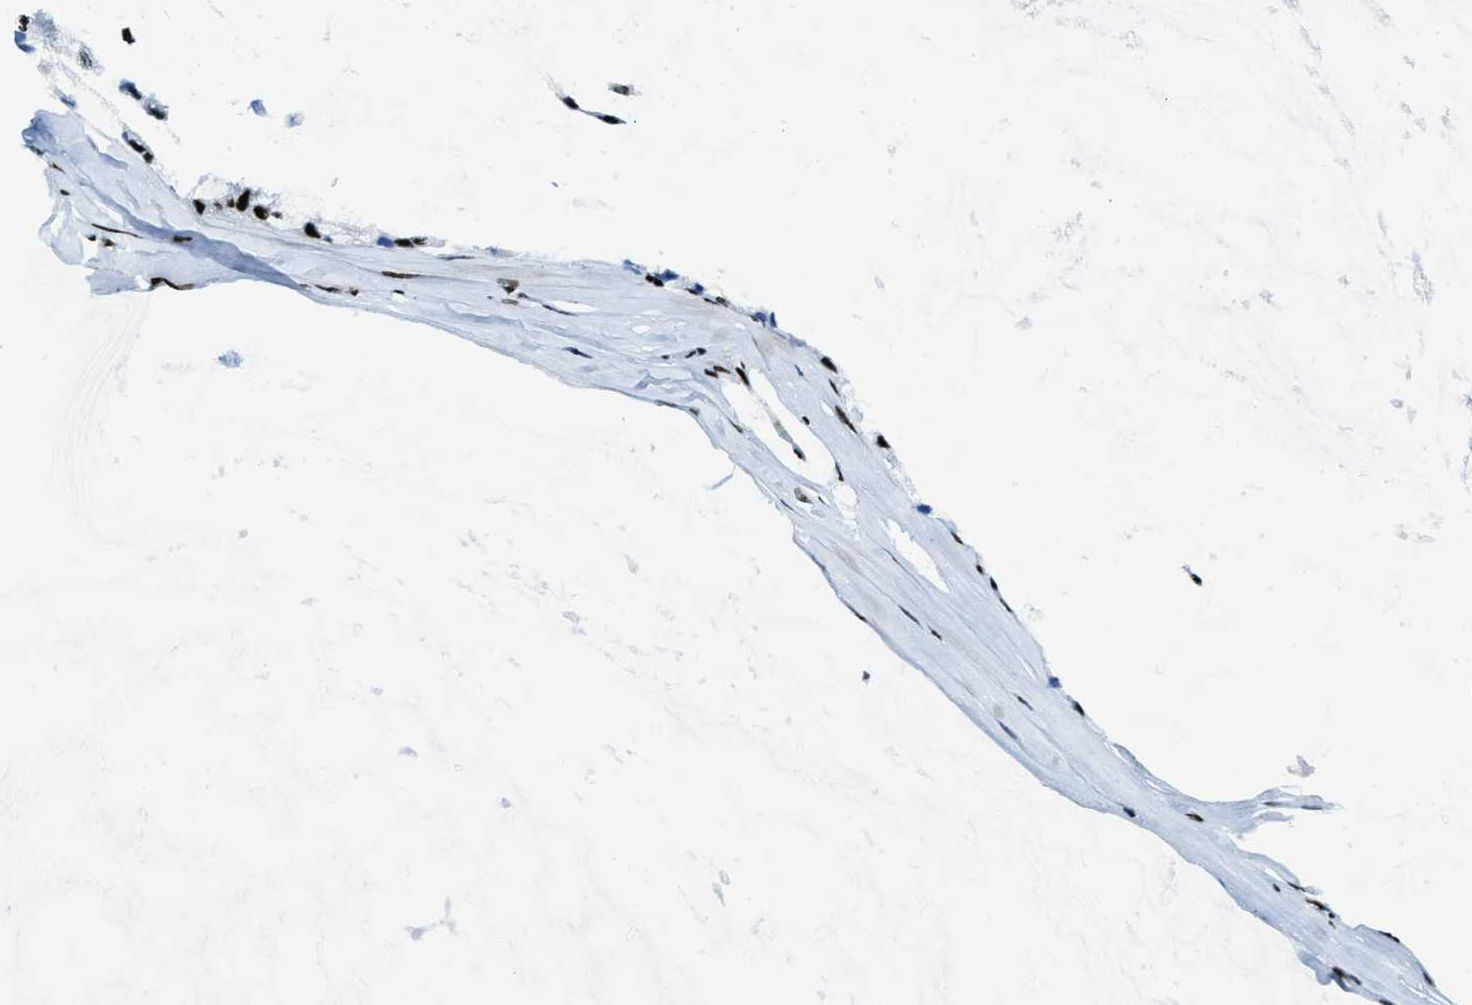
{"staining": {"intensity": "strong", "quantity": ">75%", "location": "nuclear"}, "tissue": "ovarian cancer", "cell_type": "Tumor cells", "image_type": "cancer", "snomed": [{"axis": "morphology", "description": "Cystadenocarcinoma, mucinous, NOS"}, {"axis": "topography", "description": "Ovary"}], "caption": "The histopathology image demonstrates immunohistochemical staining of mucinous cystadenocarcinoma (ovarian). There is strong nuclear staining is appreciated in about >75% of tumor cells.", "gene": "NONO", "patient": {"sex": "female", "age": 39}}